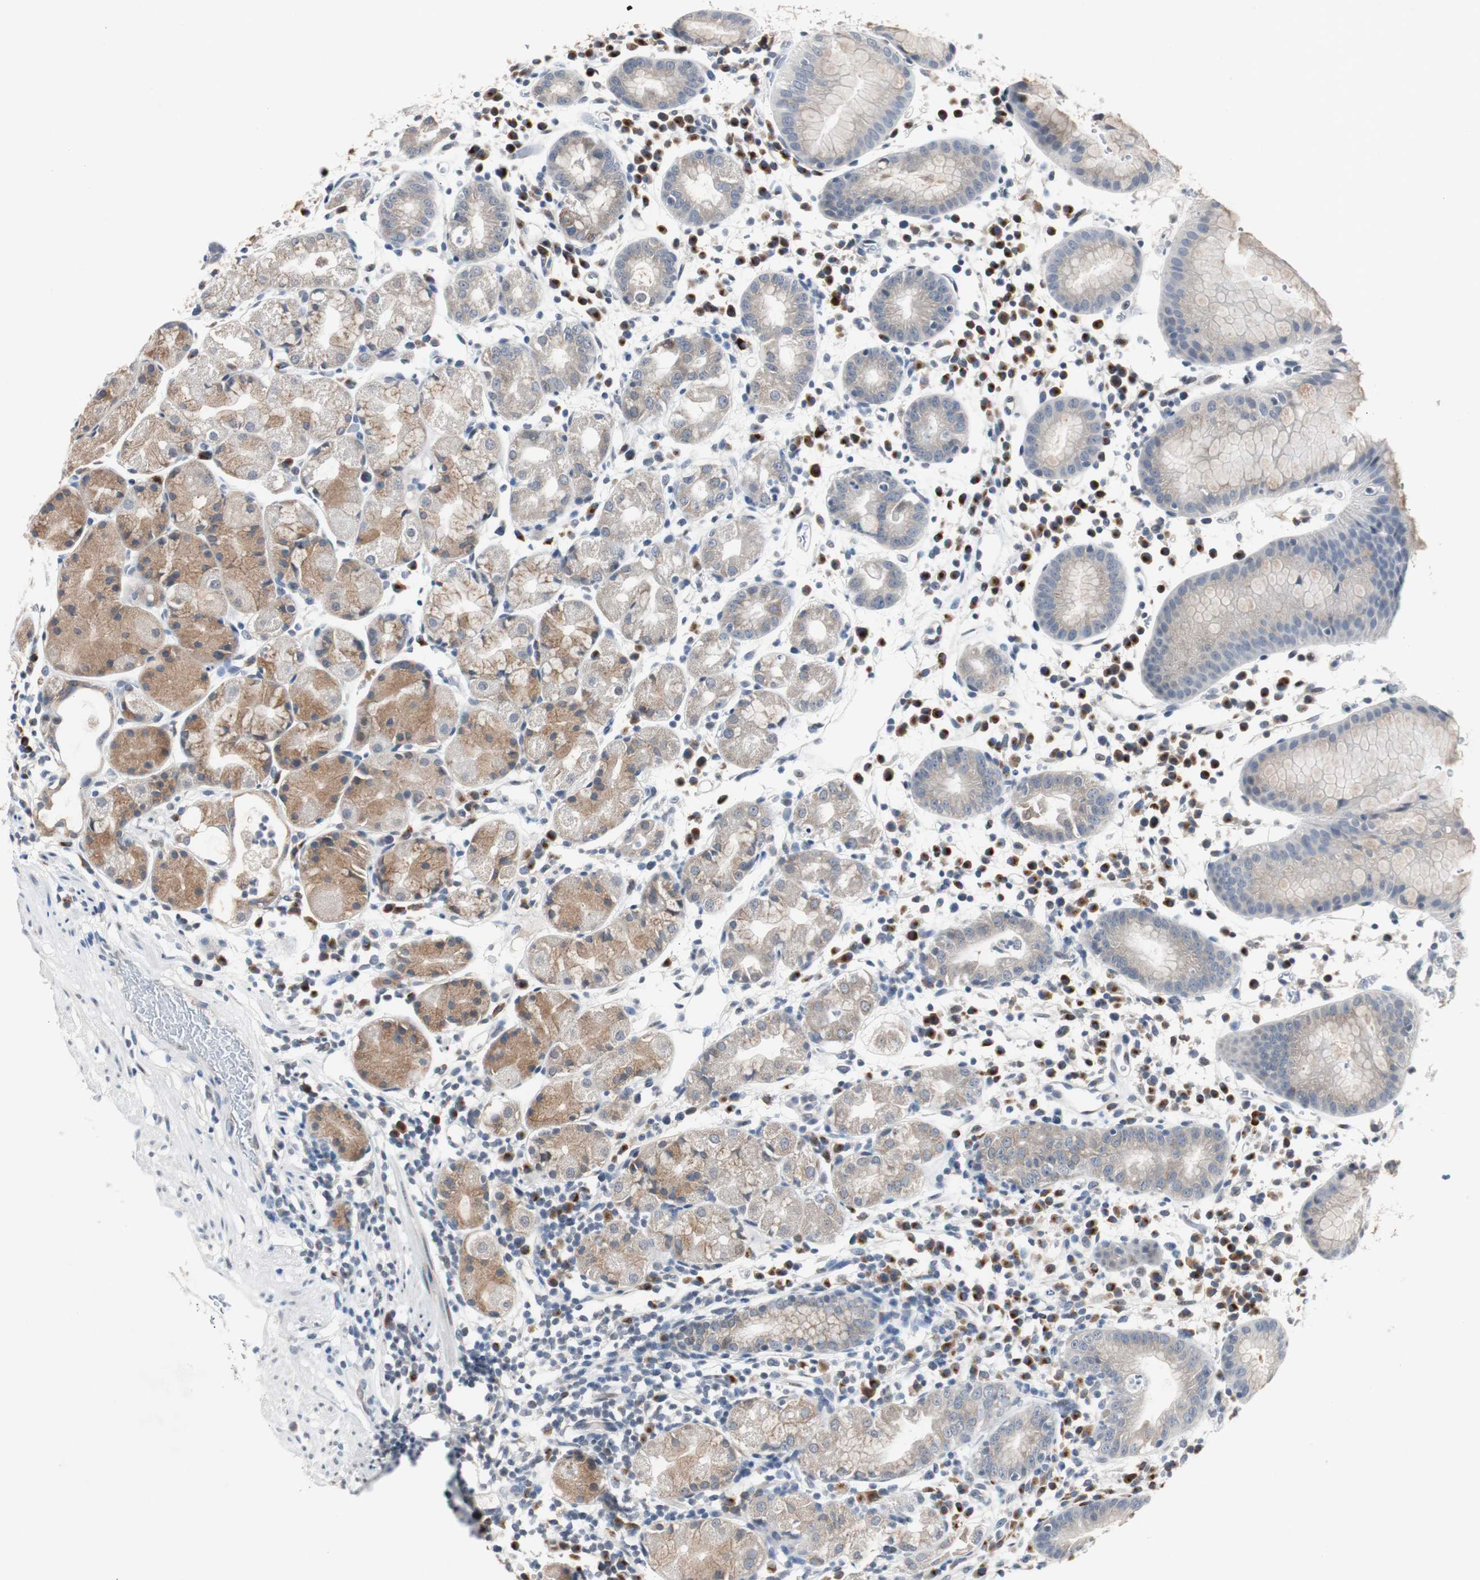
{"staining": {"intensity": "moderate", "quantity": "25%-75%", "location": "cytoplasmic/membranous"}, "tissue": "stomach", "cell_type": "Glandular cells", "image_type": "normal", "snomed": [{"axis": "morphology", "description": "Normal tissue, NOS"}, {"axis": "topography", "description": "Stomach"}, {"axis": "topography", "description": "Stomach, lower"}], "caption": "An immunohistochemistry image of unremarkable tissue is shown. Protein staining in brown labels moderate cytoplasmic/membranous positivity in stomach within glandular cells. (Brightfield microscopy of DAB IHC at high magnification).", "gene": "SOX30", "patient": {"sex": "female", "age": 75}}